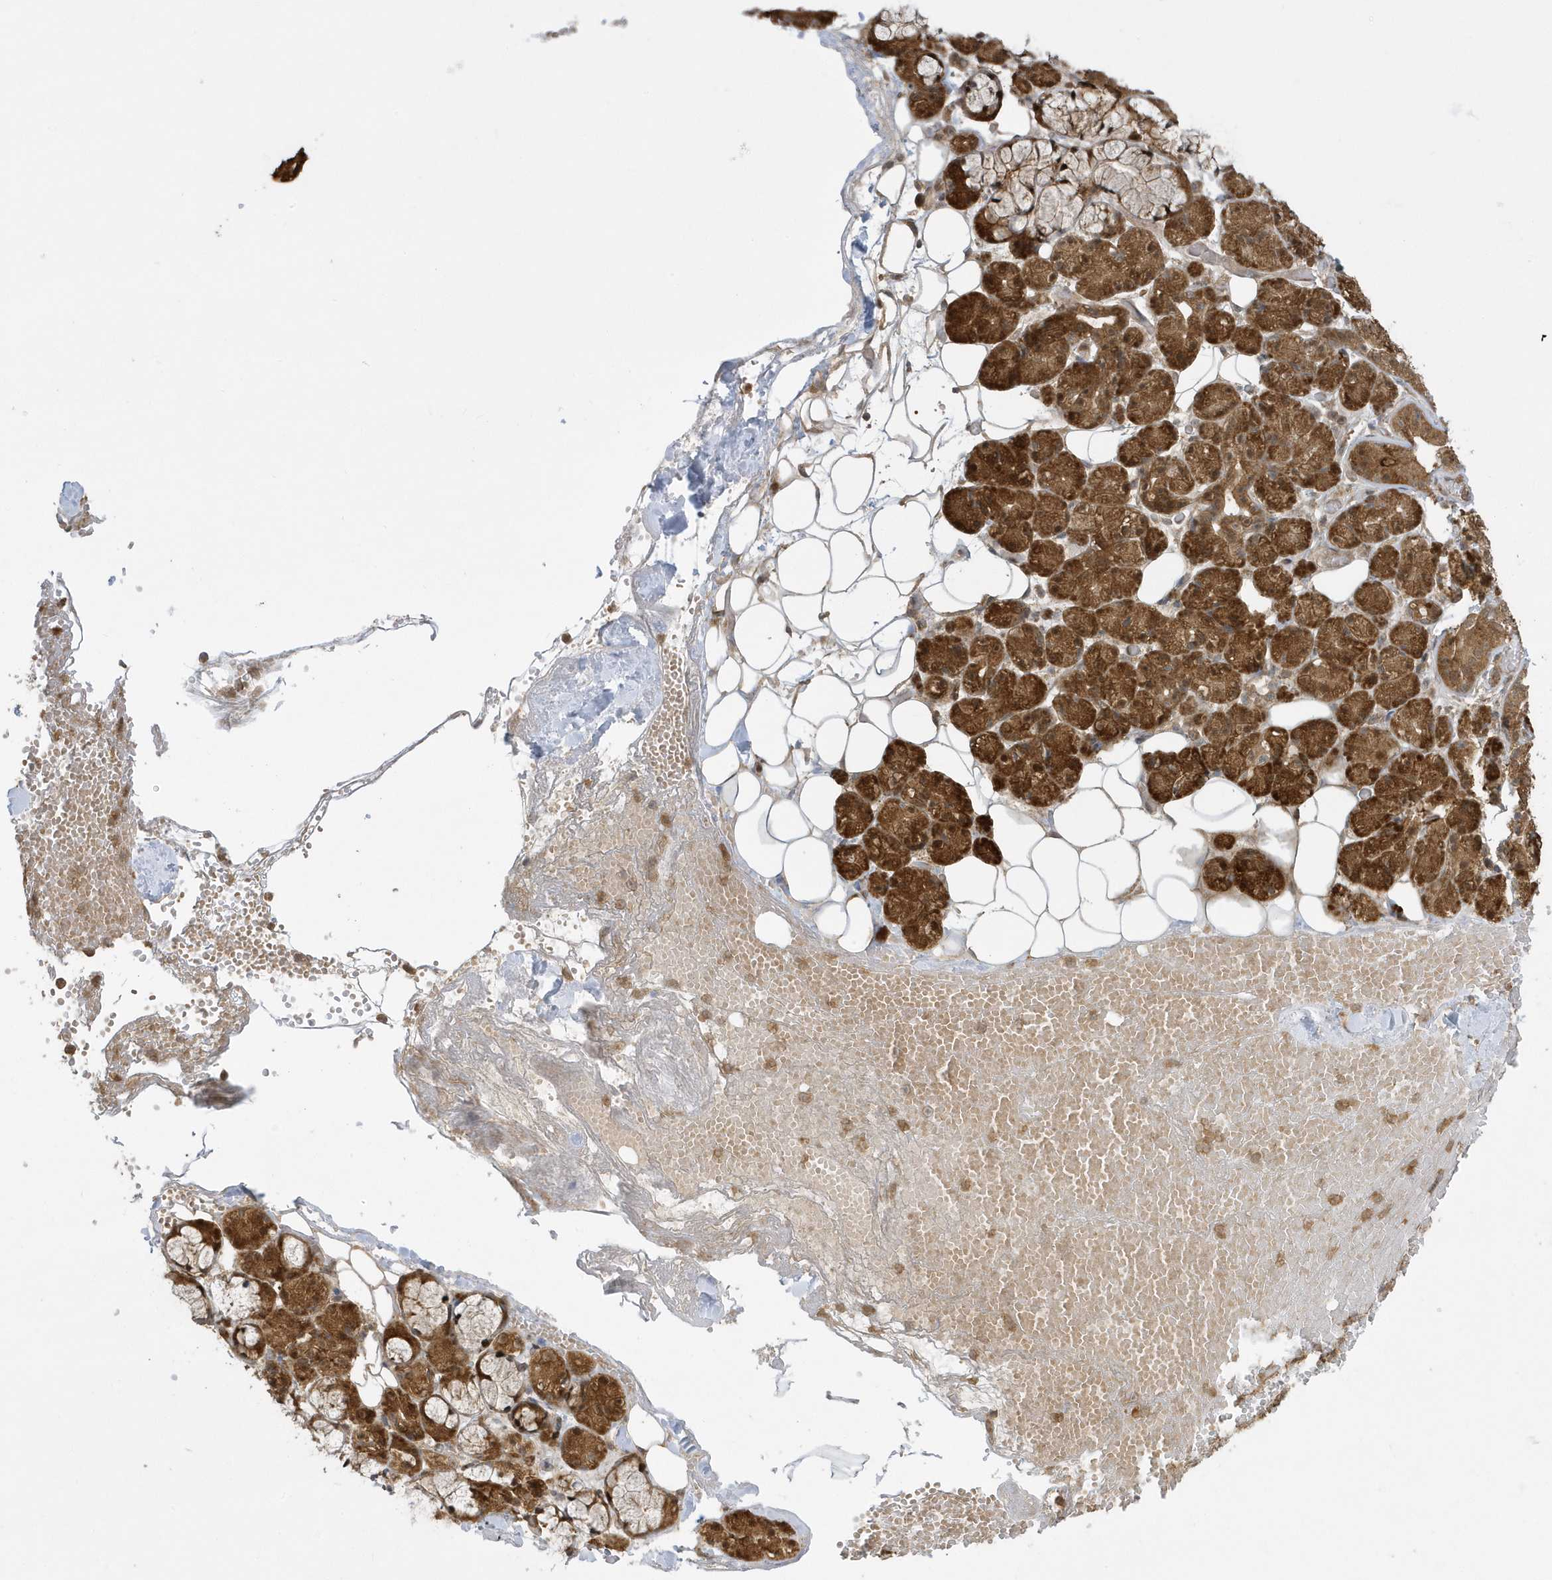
{"staining": {"intensity": "strong", "quantity": ">75%", "location": "cytoplasmic/membranous"}, "tissue": "salivary gland", "cell_type": "Glandular cells", "image_type": "normal", "snomed": [{"axis": "morphology", "description": "Normal tissue, NOS"}, {"axis": "topography", "description": "Salivary gland"}], "caption": "Immunohistochemical staining of benign human salivary gland demonstrates strong cytoplasmic/membranous protein expression in about >75% of glandular cells.", "gene": "STAMBP", "patient": {"sex": "male", "age": 63}}